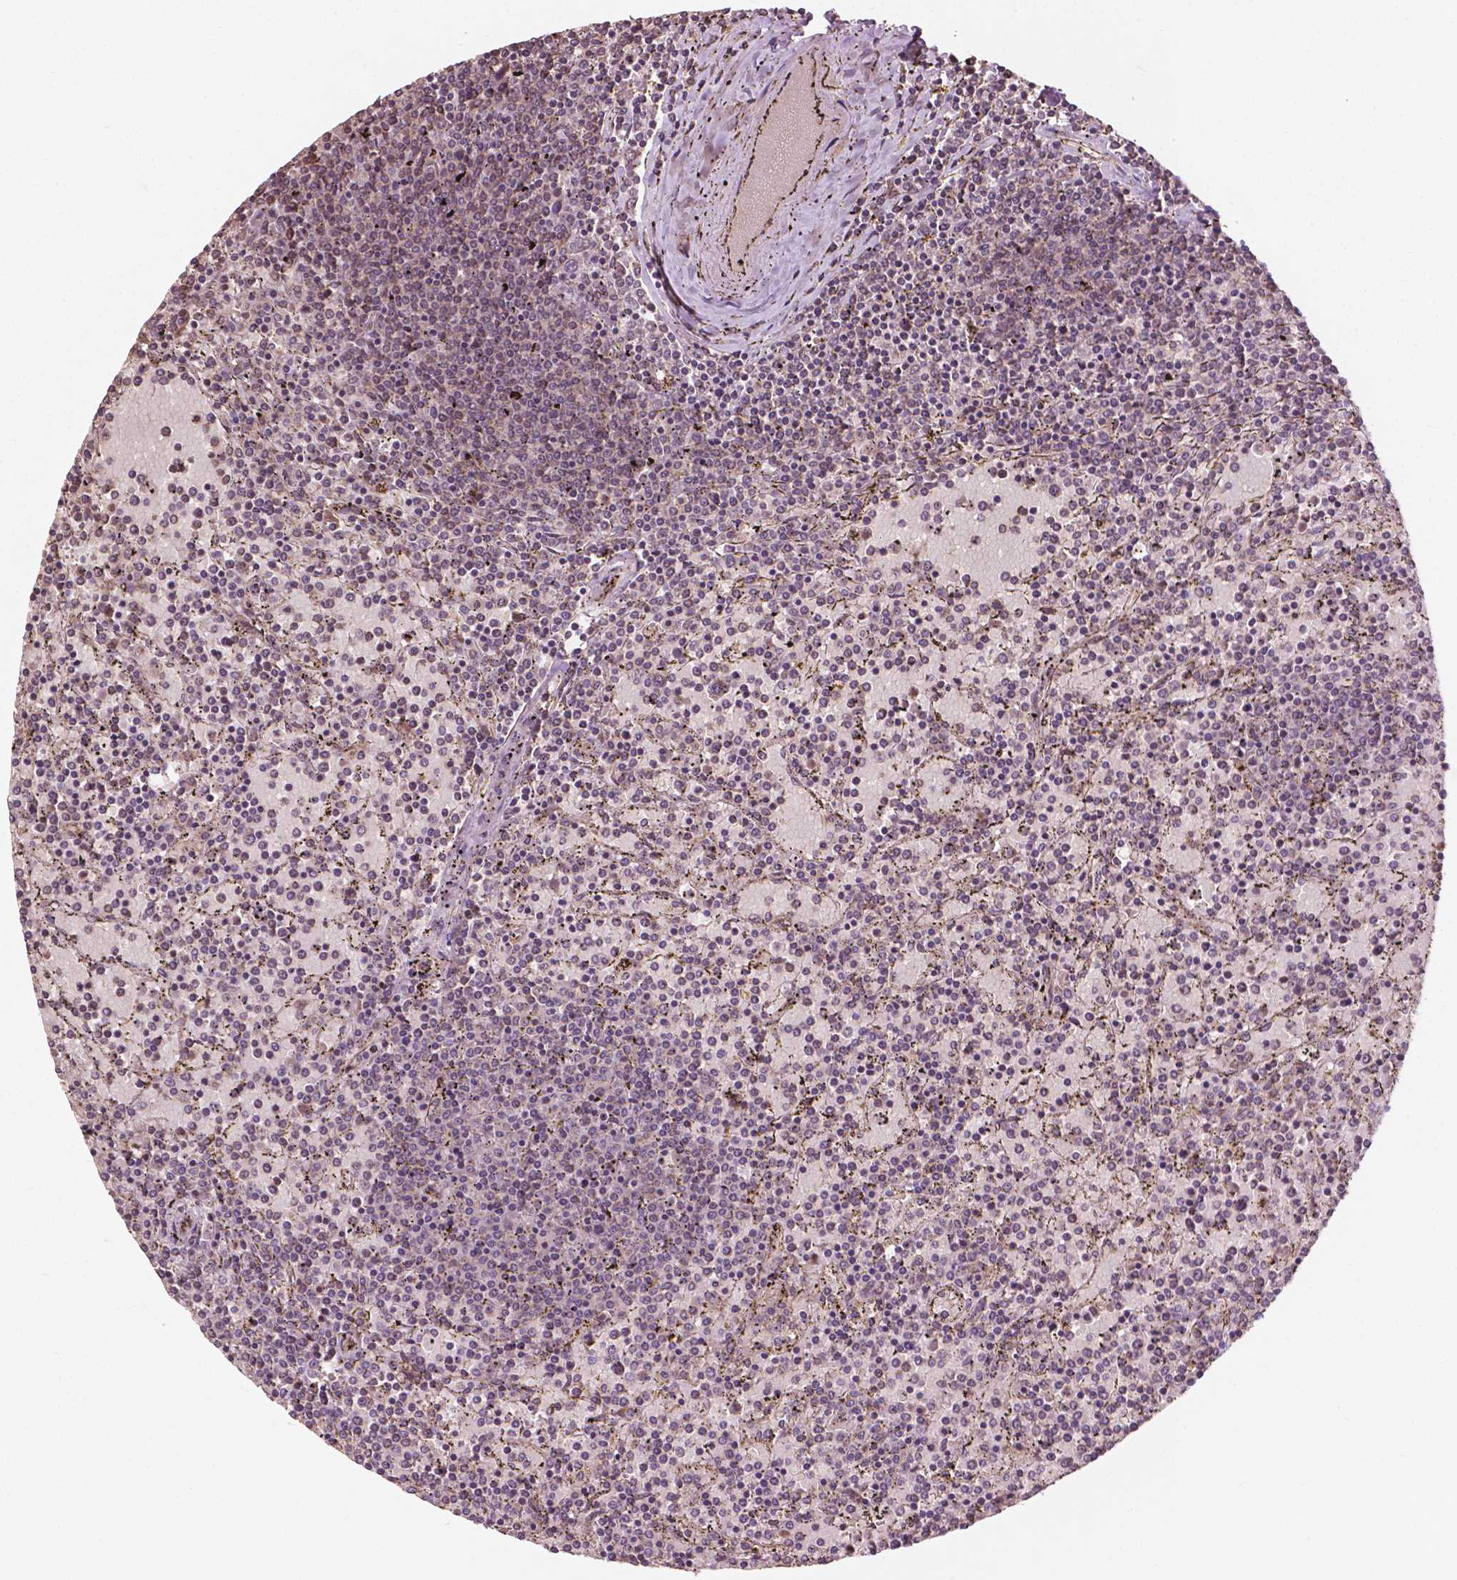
{"staining": {"intensity": "negative", "quantity": "none", "location": "none"}, "tissue": "lymphoma", "cell_type": "Tumor cells", "image_type": "cancer", "snomed": [{"axis": "morphology", "description": "Malignant lymphoma, non-Hodgkin's type, Low grade"}, {"axis": "topography", "description": "Spleen"}], "caption": "IHC image of neoplastic tissue: human lymphoma stained with DAB (3,3'-diaminobenzidine) reveals no significant protein staining in tumor cells.", "gene": "CDC42BPA", "patient": {"sex": "female", "age": 77}}